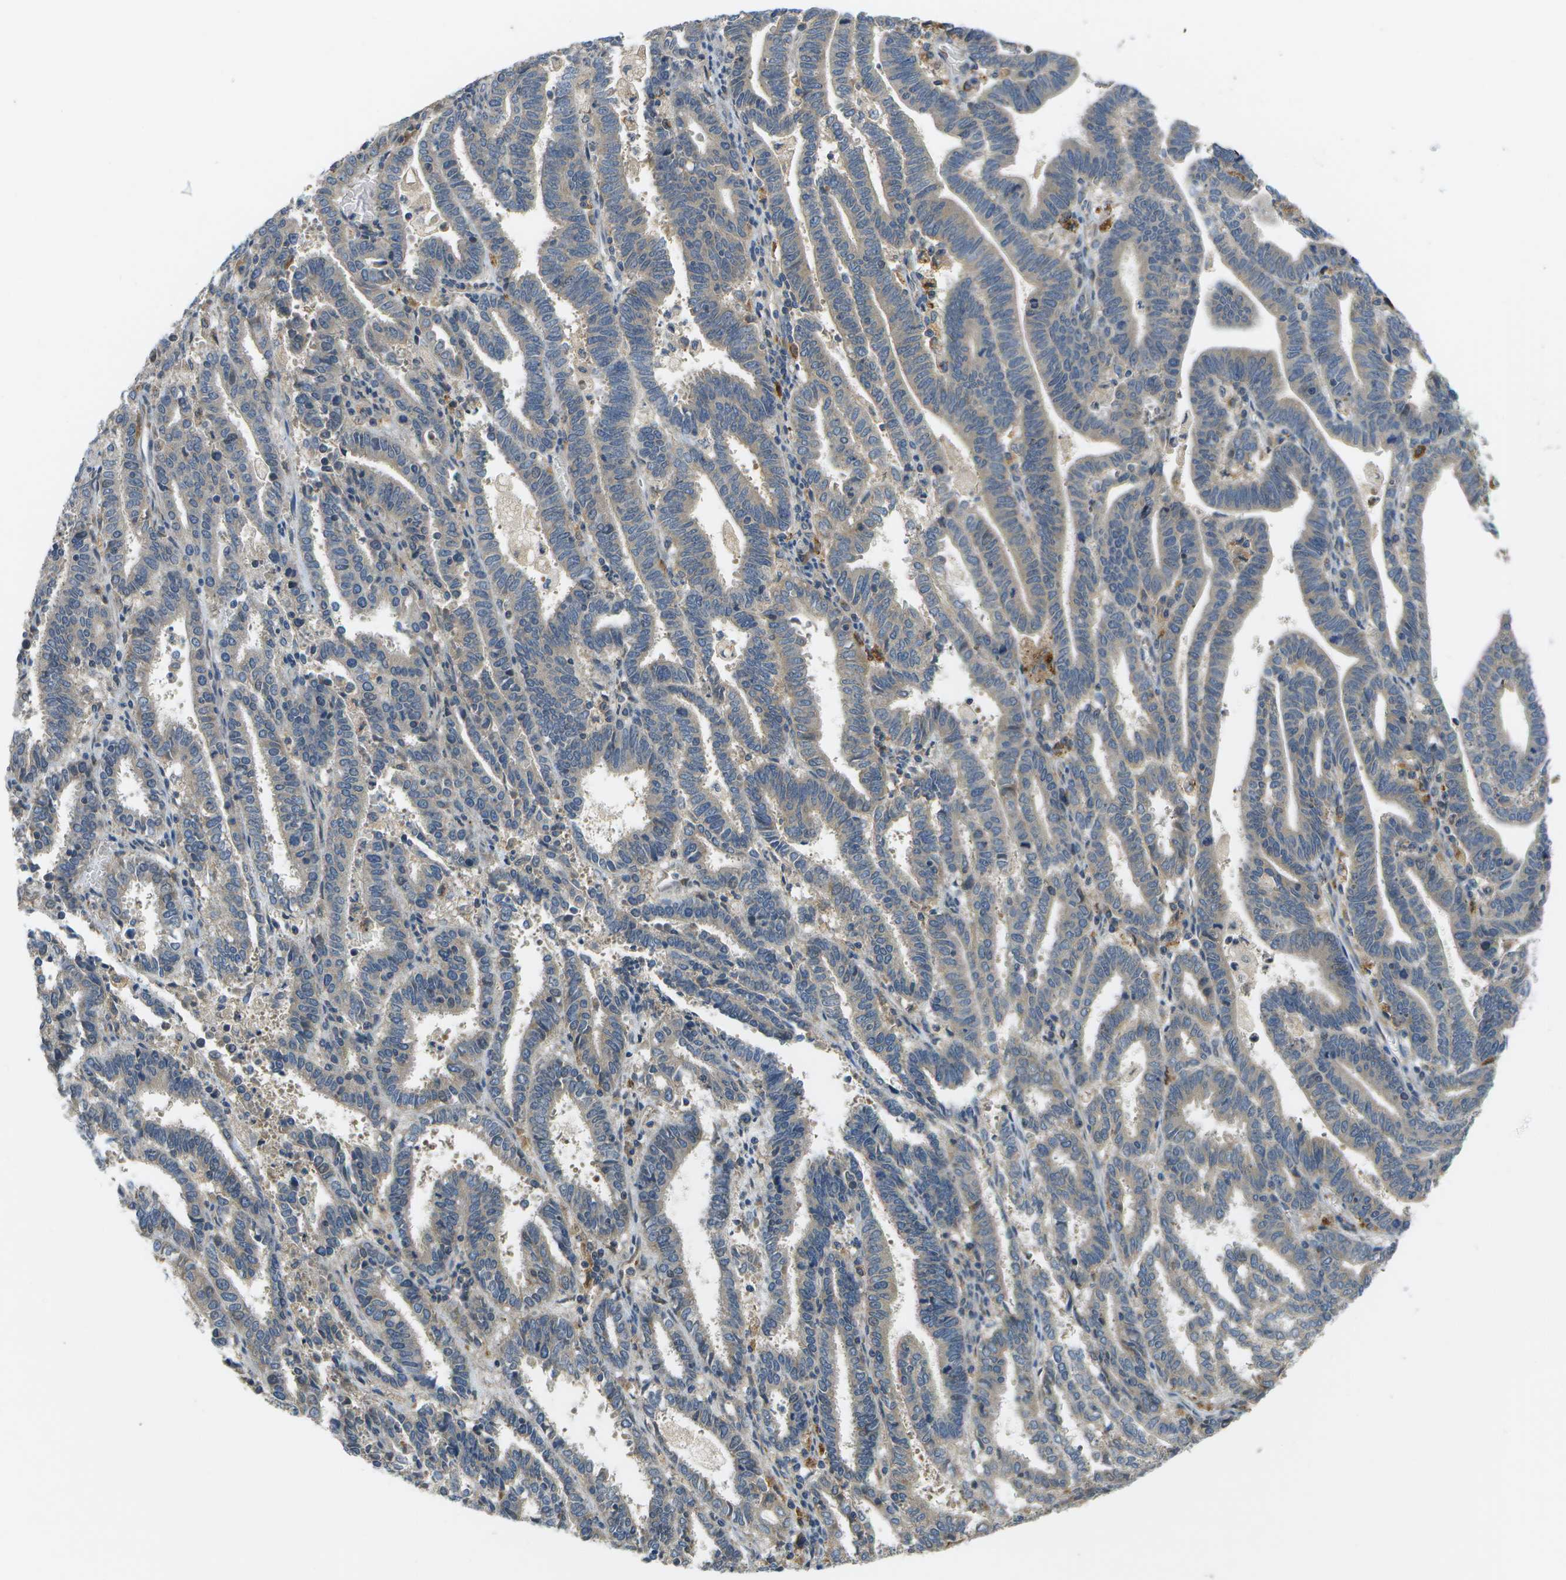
{"staining": {"intensity": "negative", "quantity": "none", "location": "none"}, "tissue": "endometrial cancer", "cell_type": "Tumor cells", "image_type": "cancer", "snomed": [{"axis": "morphology", "description": "Adenocarcinoma, NOS"}, {"axis": "topography", "description": "Uterus"}], "caption": "Human endometrial adenocarcinoma stained for a protein using IHC displays no expression in tumor cells.", "gene": "SLC25A20", "patient": {"sex": "female", "age": 83}}